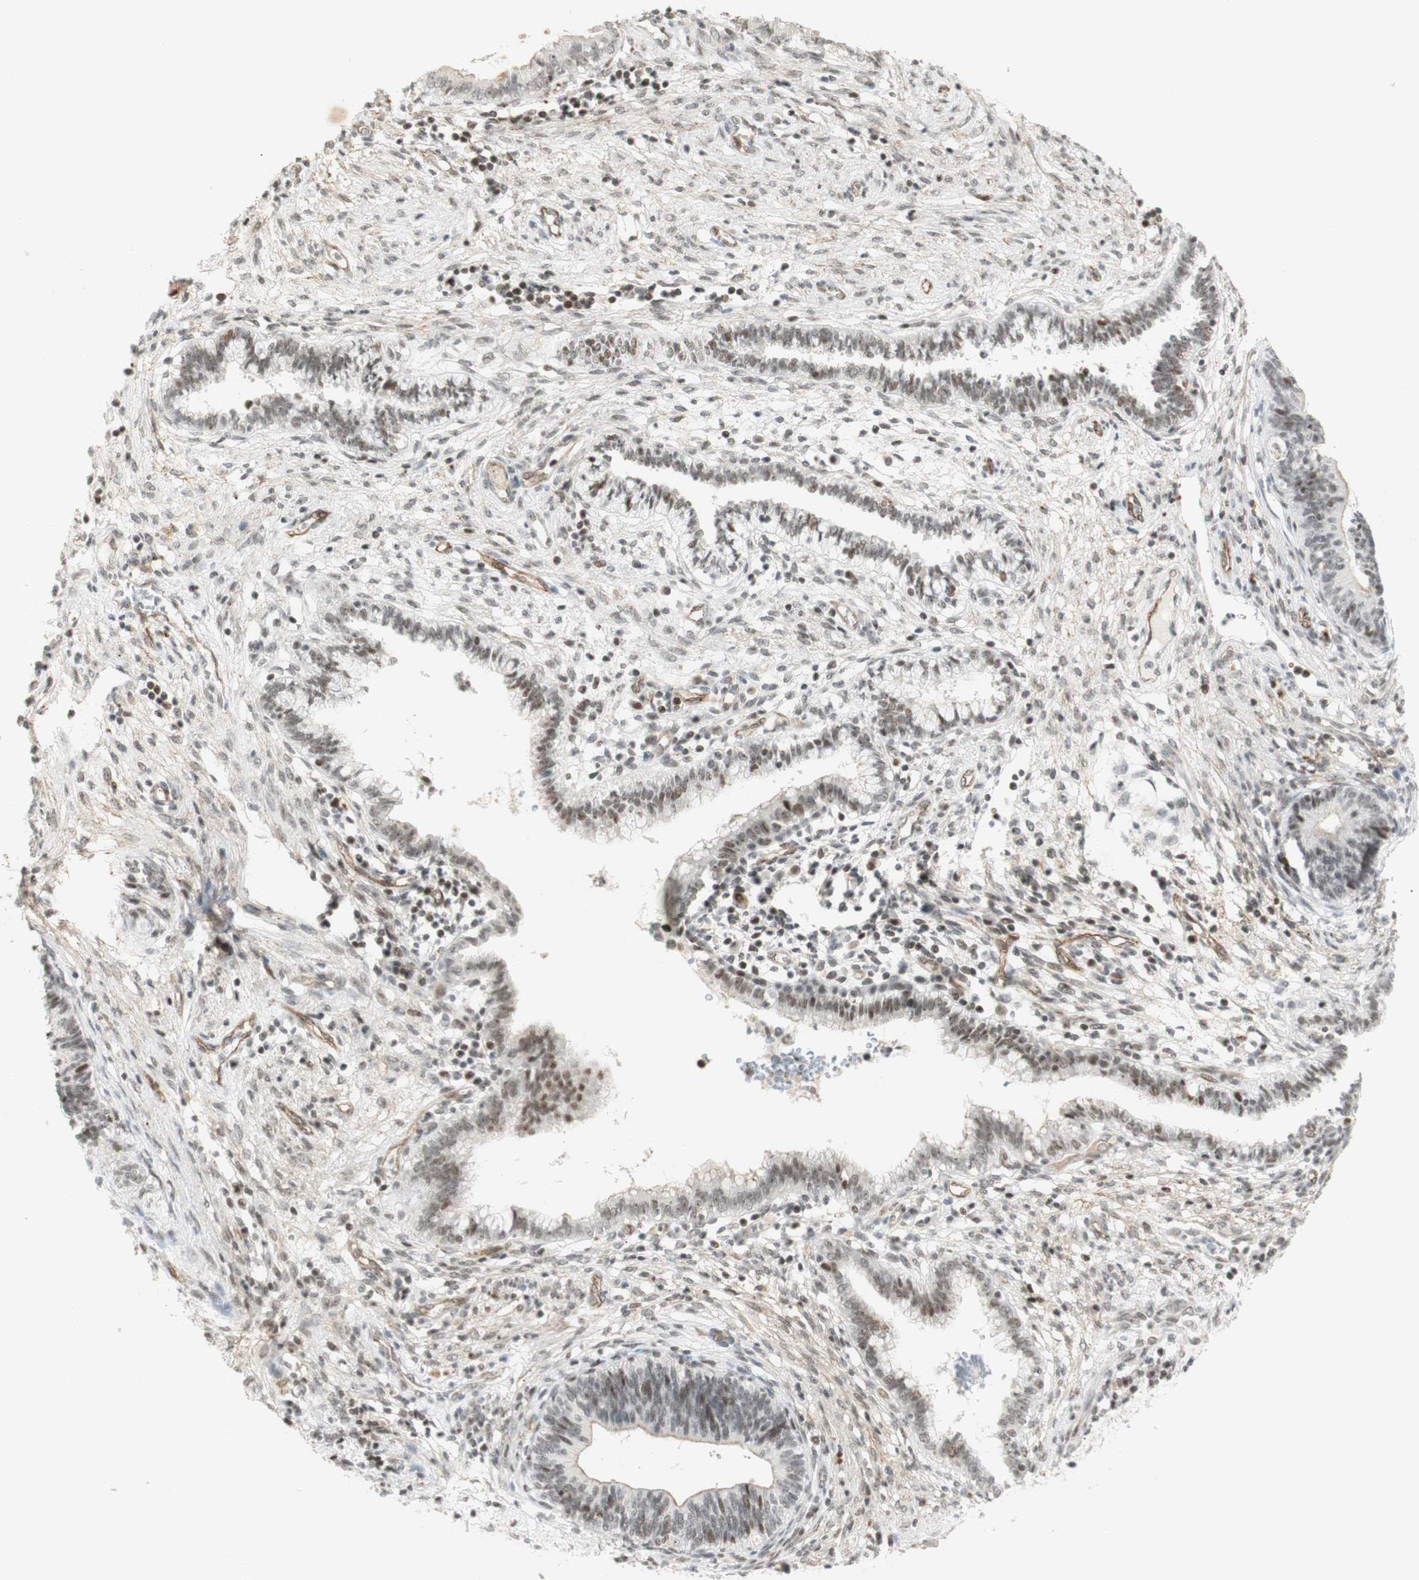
{"staining": {"intensity": "moderate", "quantity": ">75%", "location": "nuclear"}, "tissue": "cervical cancer", "cell_type": "Tumor cells", "image_type": "cancer", "snomed": [{"axis": "morphology", "description": "Adenocarcinoma, NOS"}, {"axis": "topography", "description": "Cervix"}], "caption": "Brown immunohistochemical staining in cervical cancer exhibits moderate nuclear positivity in about >75% of tumor cells. The protein is stained brown, and the nuclei are stained in blue (DAB IHC with brightfield microscopy, high magnification).", "gene": "IRF1", "patient": {"sex": "female", "age": 44}}